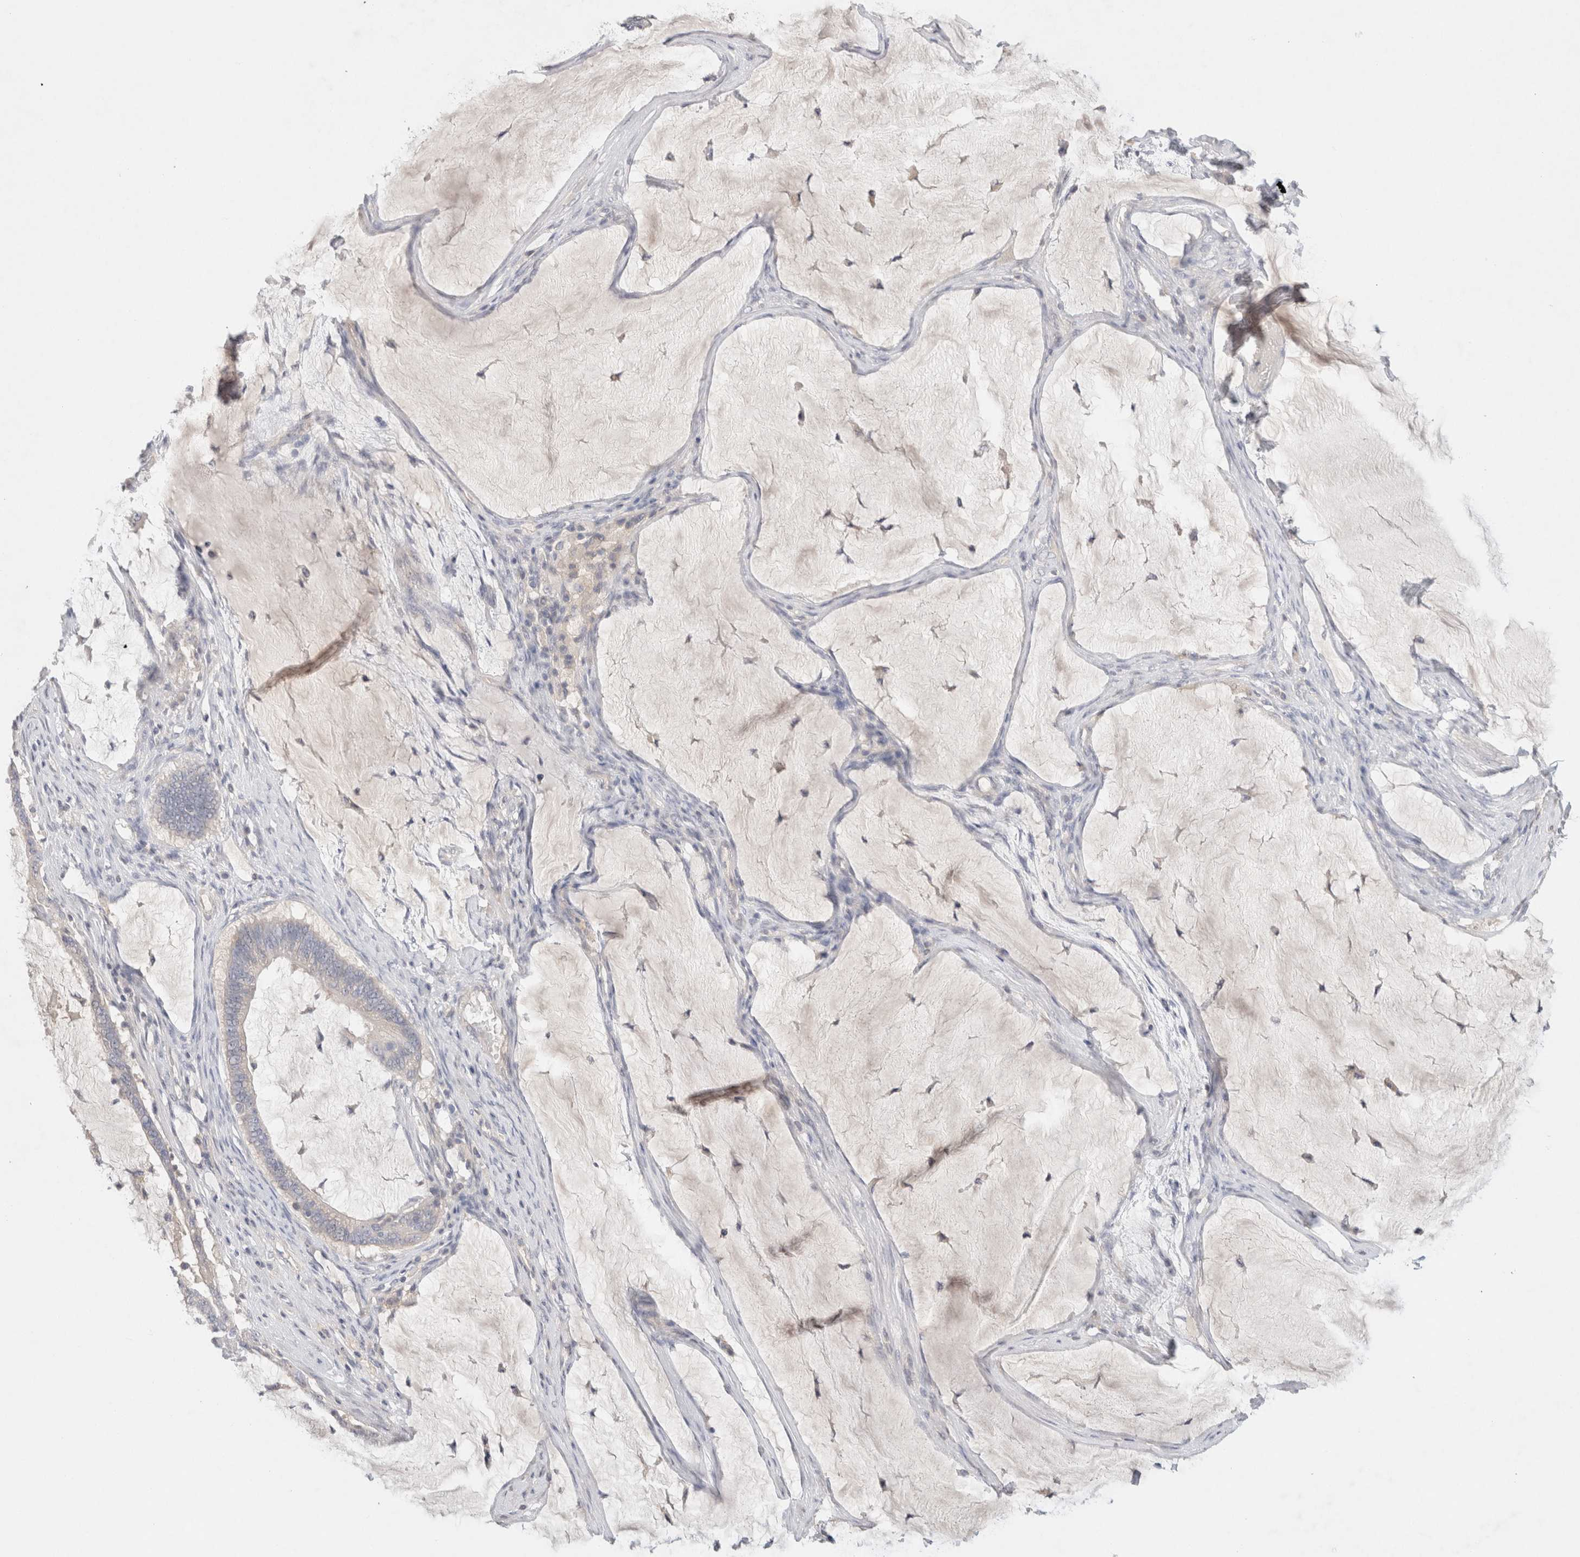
{"staining": {"intensity": "negative", "quantity": "none", "location": "none"}, "tissue": "ovarian cancer", "cell_type": "Tumor cells", "image_type": "cancer", "snomed": [{"axis": "morphology", "description": "Cystadenocarcinoma, mucinous, NOS"}, {"axis": "topography", "description": "Ovary"}], "caption": "Tumor cells show no significant staining in ovarian cancer. (DAB IHC with hematoxylin counter stain).", "gene": "MPP2", "patient": {"sex": "female", "age": 61}}